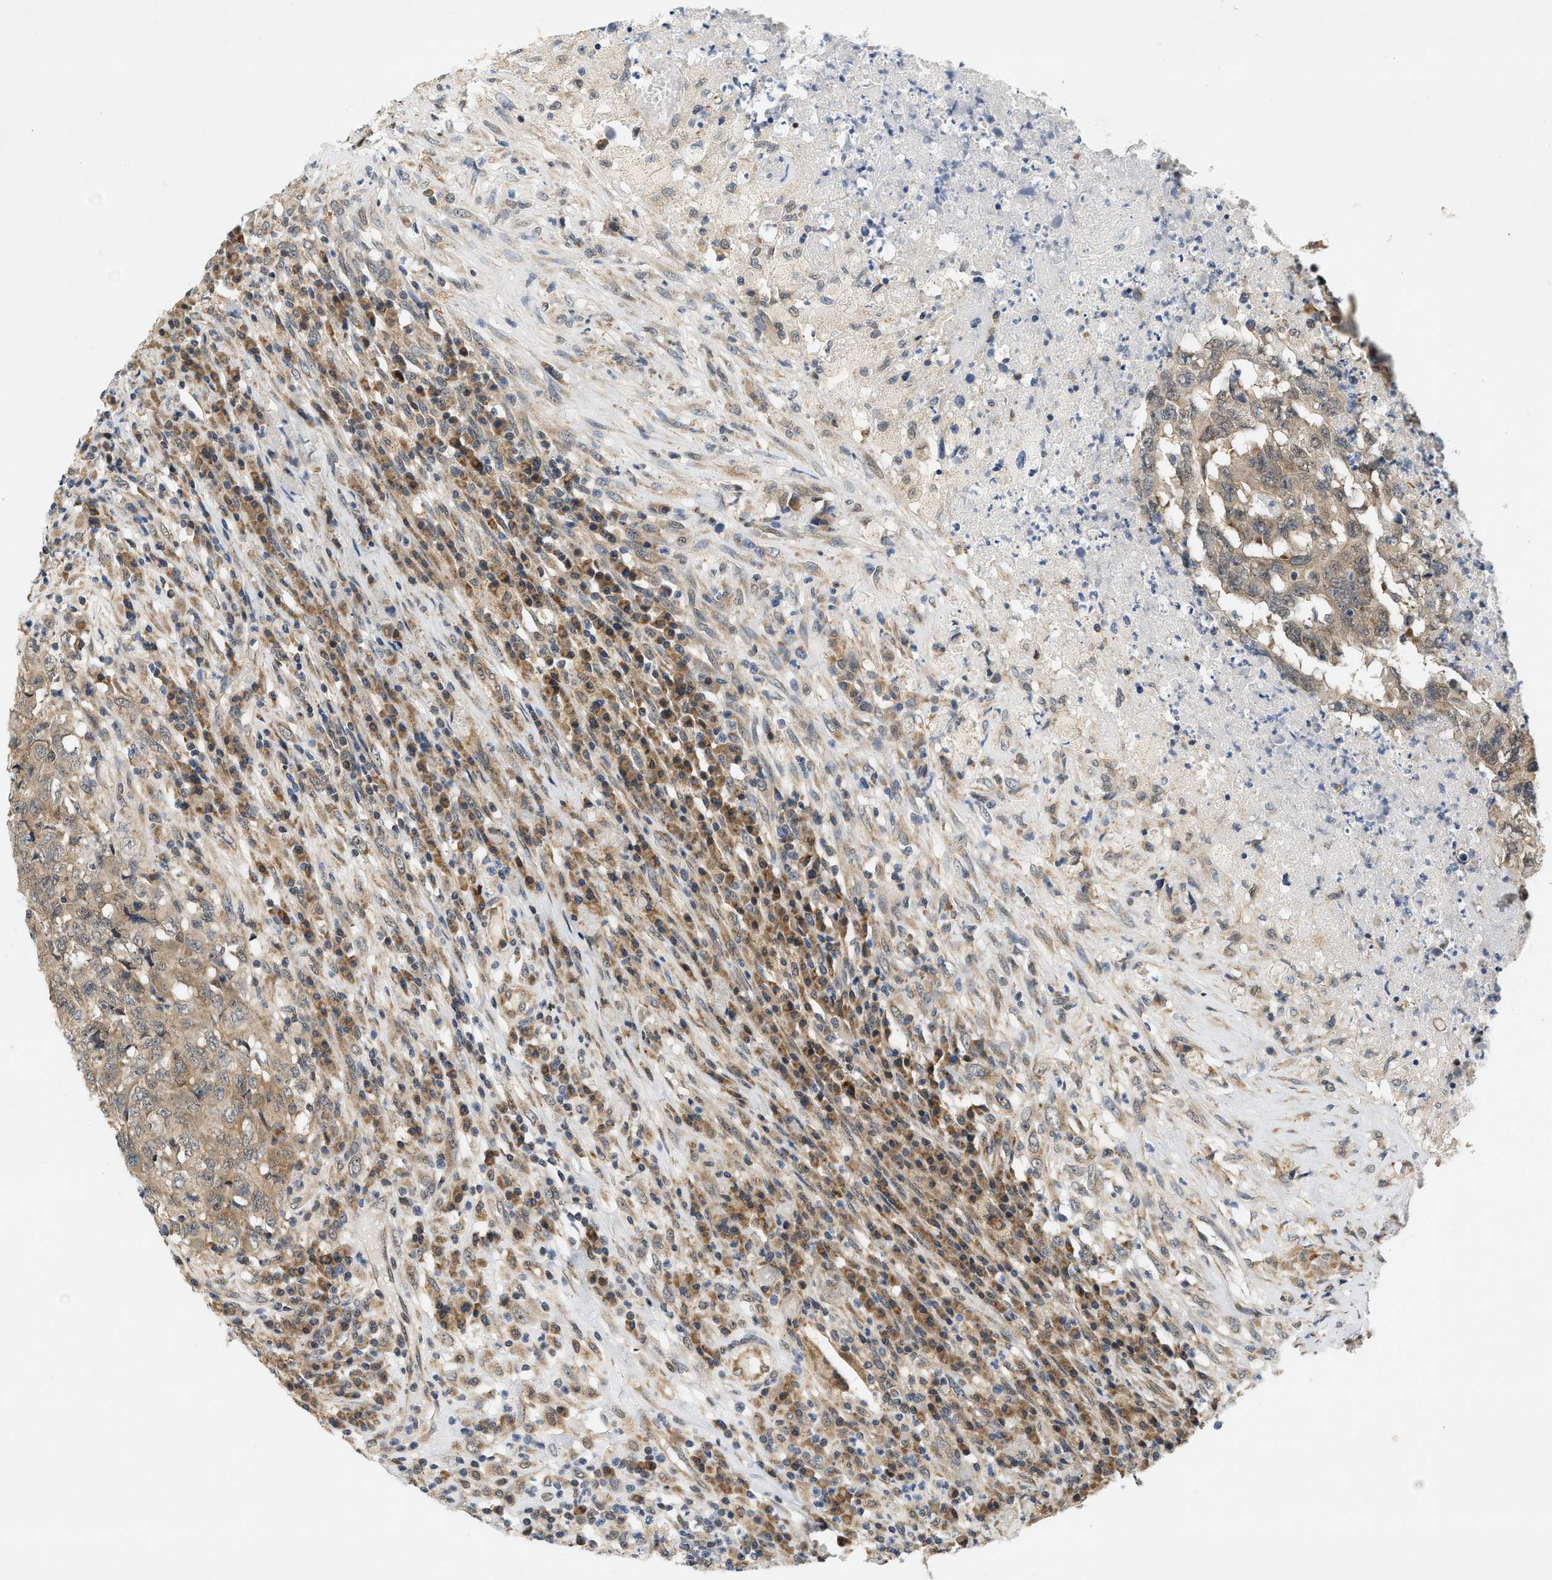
{"staining": {"intensity": "moderate", "quantity": ">75%", "location": "cytoplasmic/membranous"}, "tissue": "testis cancer", "cell_type": "Tumor cells", "image_type": "cancer", "snomed": [{"axis": "morphology", "description": "Necrosis, NOS"}, {"axis": "morphology", "description": "Carcinoma, Embryonal, NOS"}, {"axis": "topography", "description": "Testis"}], "caption": "Embryonal carcinoma (testis) stained with IHC displays moderate cytoplasmic/membranous positivity in about >75% of tumor cells.", "gene": "GIGYF1", "patient": {"sex": "male", "age": 19}}